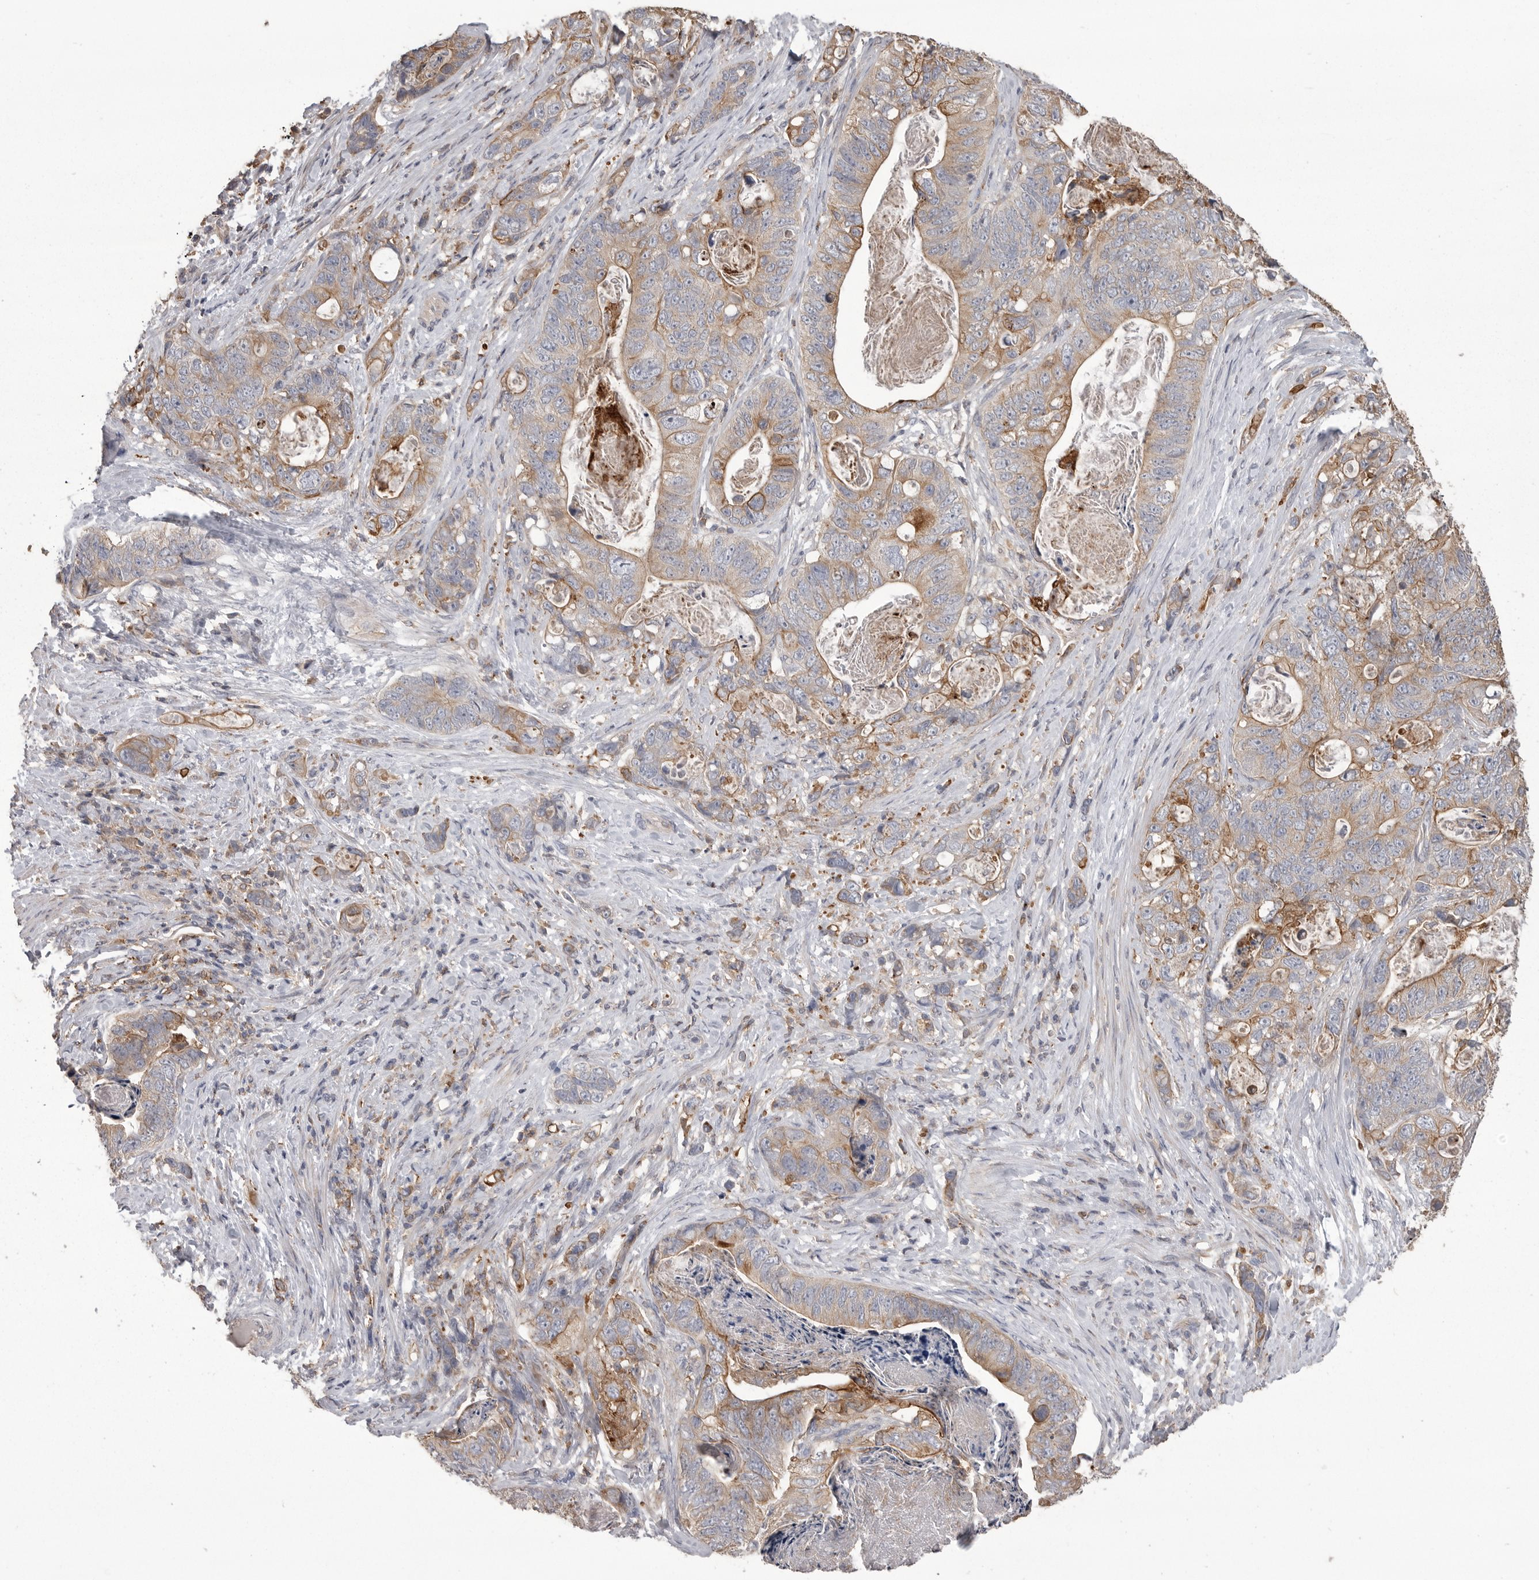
{"staining": {"intensity": "moderate", "quantity": ">75%", "location": "cytoplasmic/membranous"}, "tissue": "stomach cancer", "cell_type": "Tumor cells", "image_type": "cancer", "snomed": [{"axis": "morphology", "description": "Normal tissue, NOS"}, {"axis": "morphology", "description": "Adenocarcinoma, NOS"}, {"axis": "topography", "description": "Stomach"}], "caption": "Stomach cancer (adenocarcinoma) stained for a protein (brown) shows moderate cytoplasmic/membranous positive positivity in about >75% of tumor cells.", "gene": "CMTM6", "patient": {"sex": "female", "age": 89}}